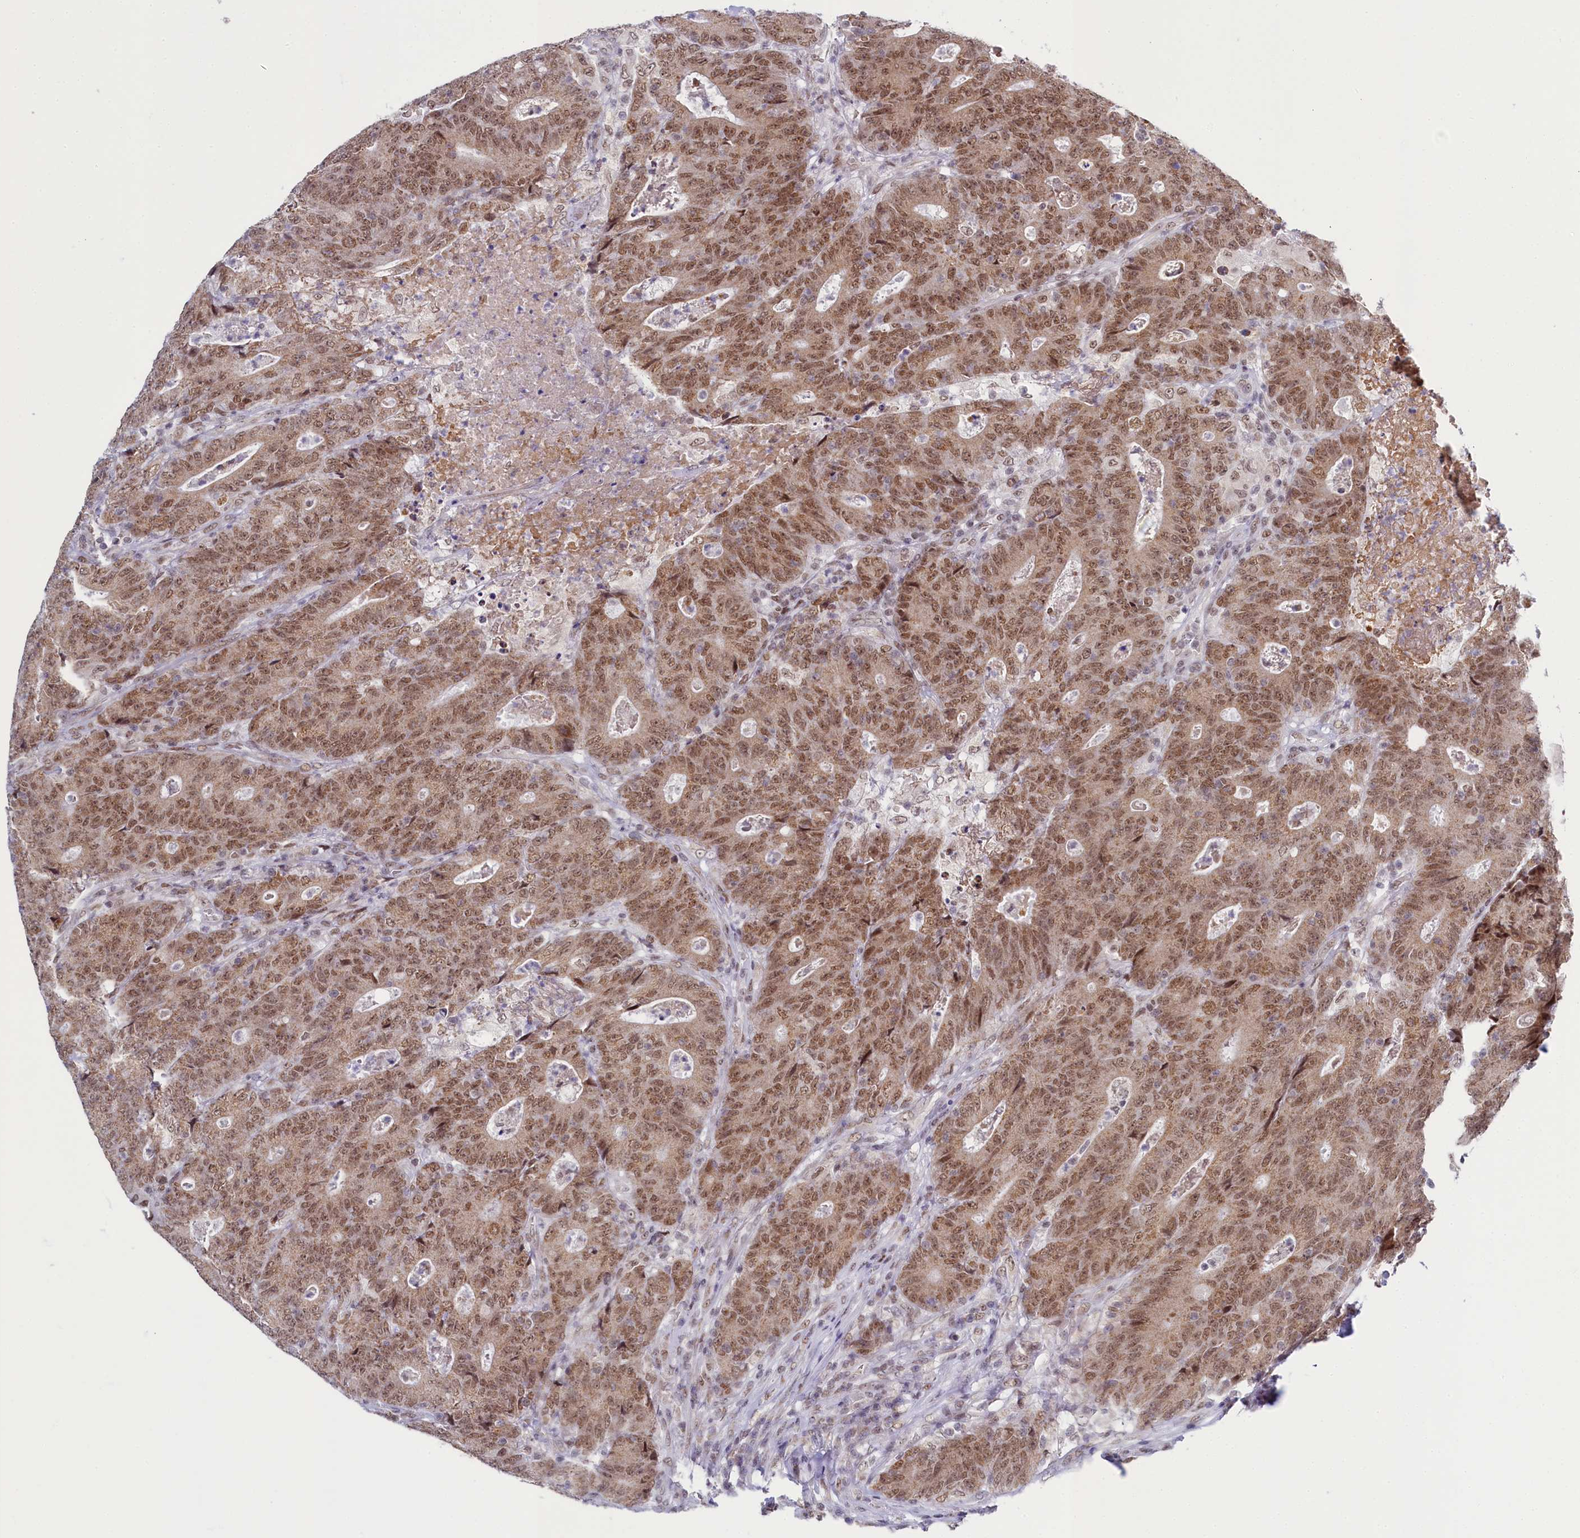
{"staining": {"intensity": "moderate", "quantity": ">75%", "location": "nuclear"}, "tissue": "colorectal cancer", "cell_type": "Tumor cells", "image_type": "cancer", "snomed": [{"axis": "morphology", "description": "Adenocarcinoma, NOS"}, {"axis": "topography", "description": "Colon"}], "caption": "Immunohistochemistry staining of colorectal cancer (adenocarcinoma), which exhibits medium levels of moderate nuclear expression in about >75% of tumor cells indicating moderate nuclear protein positivity. The staining was performed using DAB (3,3'-diaminobenzidine) (brown) for protein detection and nuclei were counterstained in hematoxylin (blue).", "gene": "PPHLN1", "patient": {"sex": "female", "age": 75}}